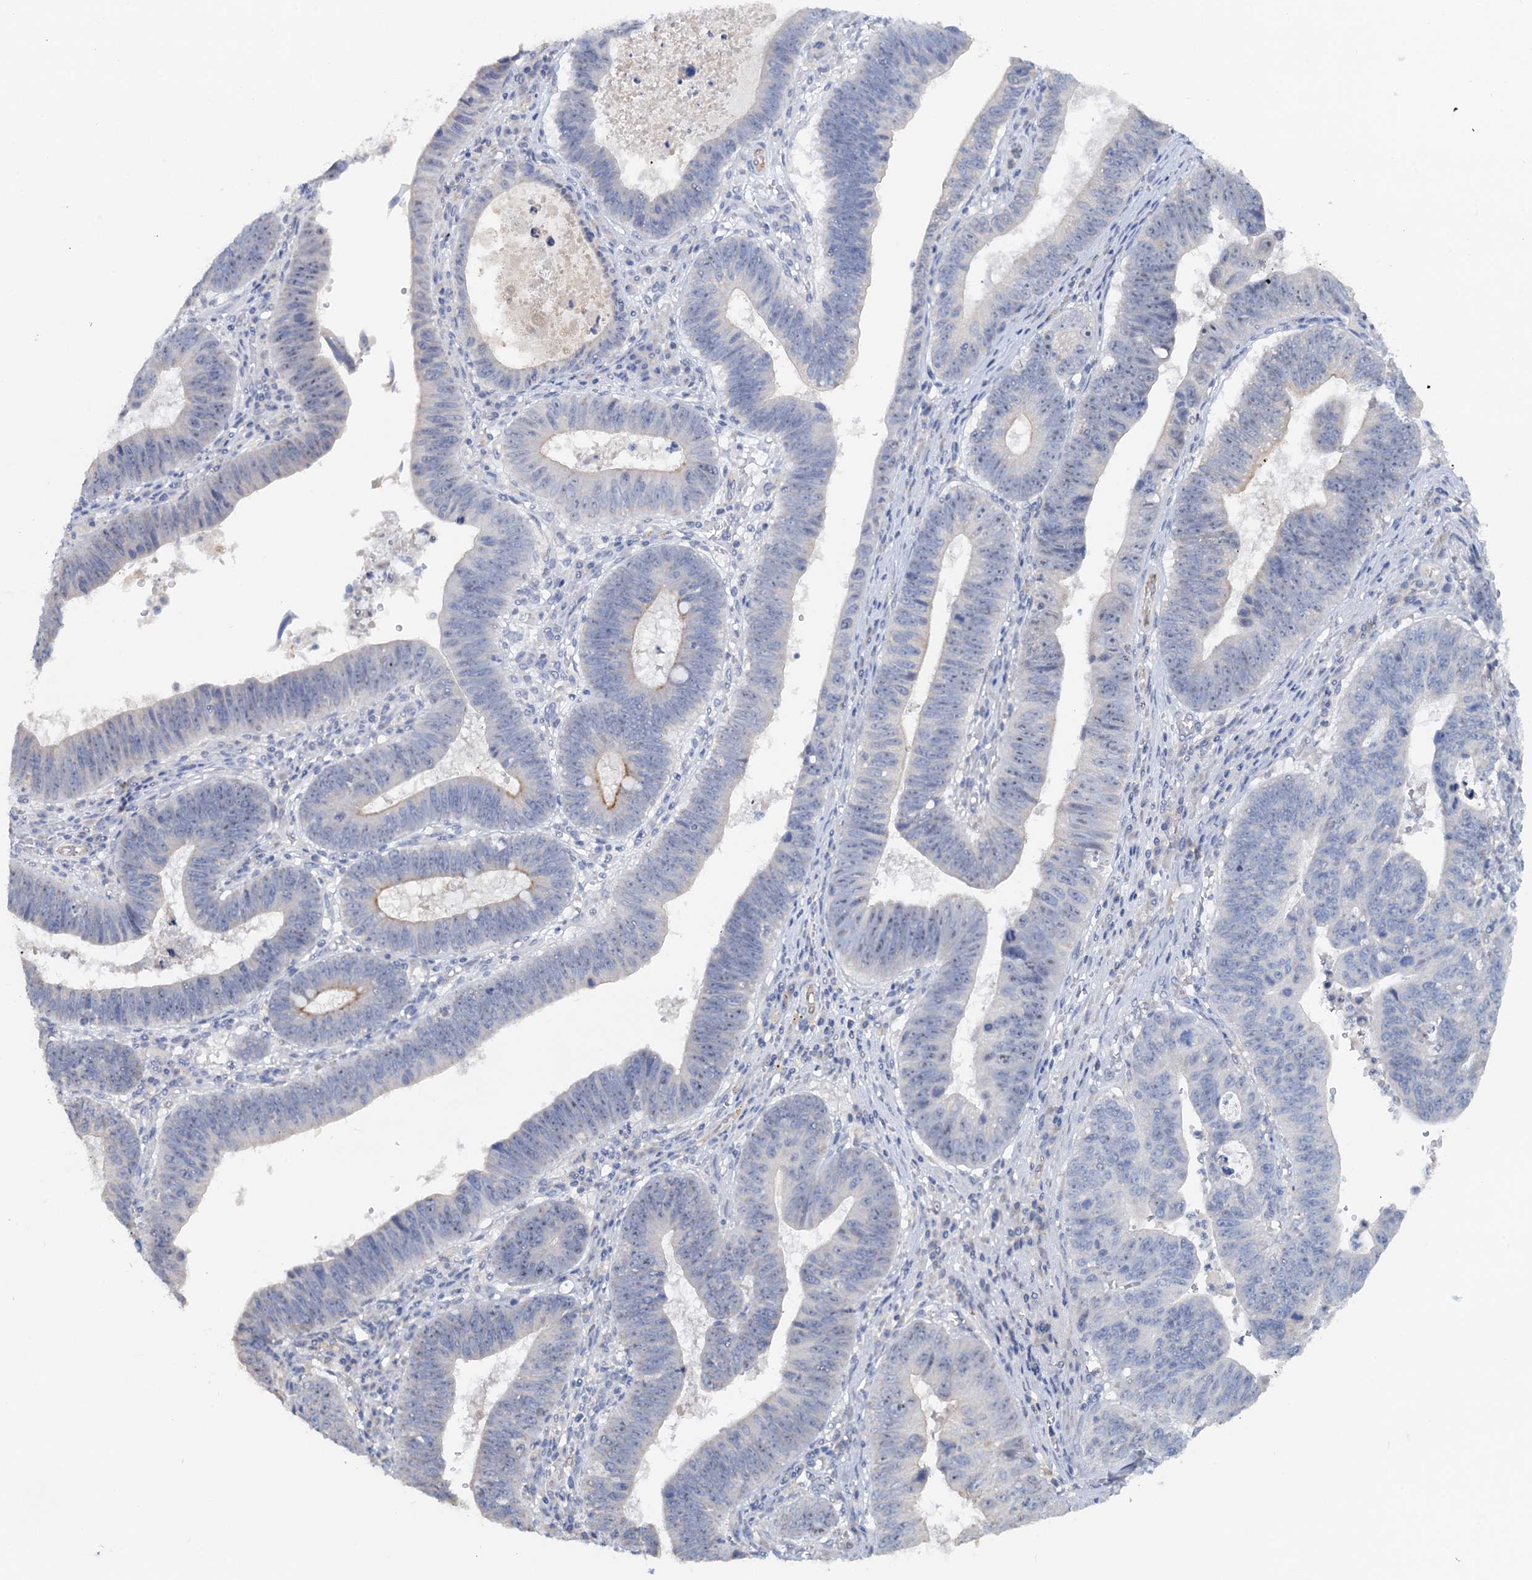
{"staining": {"intensity": "weak", "quantity": "<25%", "location": "cytoplasmic/membranous"}, "tissue": "stomach cancer", "cell_type": "Tumor cells", "image_type": "cancer", "snomed": [{"axis": "morphology", "description": "Adenocarcinoma, NOS"}, {"axis": "topography", "description": "Stomach"}], "caption": "DAB immunohistochemical staining of human adenocarcinoma (stomach) reveals no significant positivity in tumor cells. The staining is performed using DAB brown chromogen with nuclei counter-stained in using hematoxylin.", "gene": "PLLP", "patient": {"sex": "male", "age": 59}}